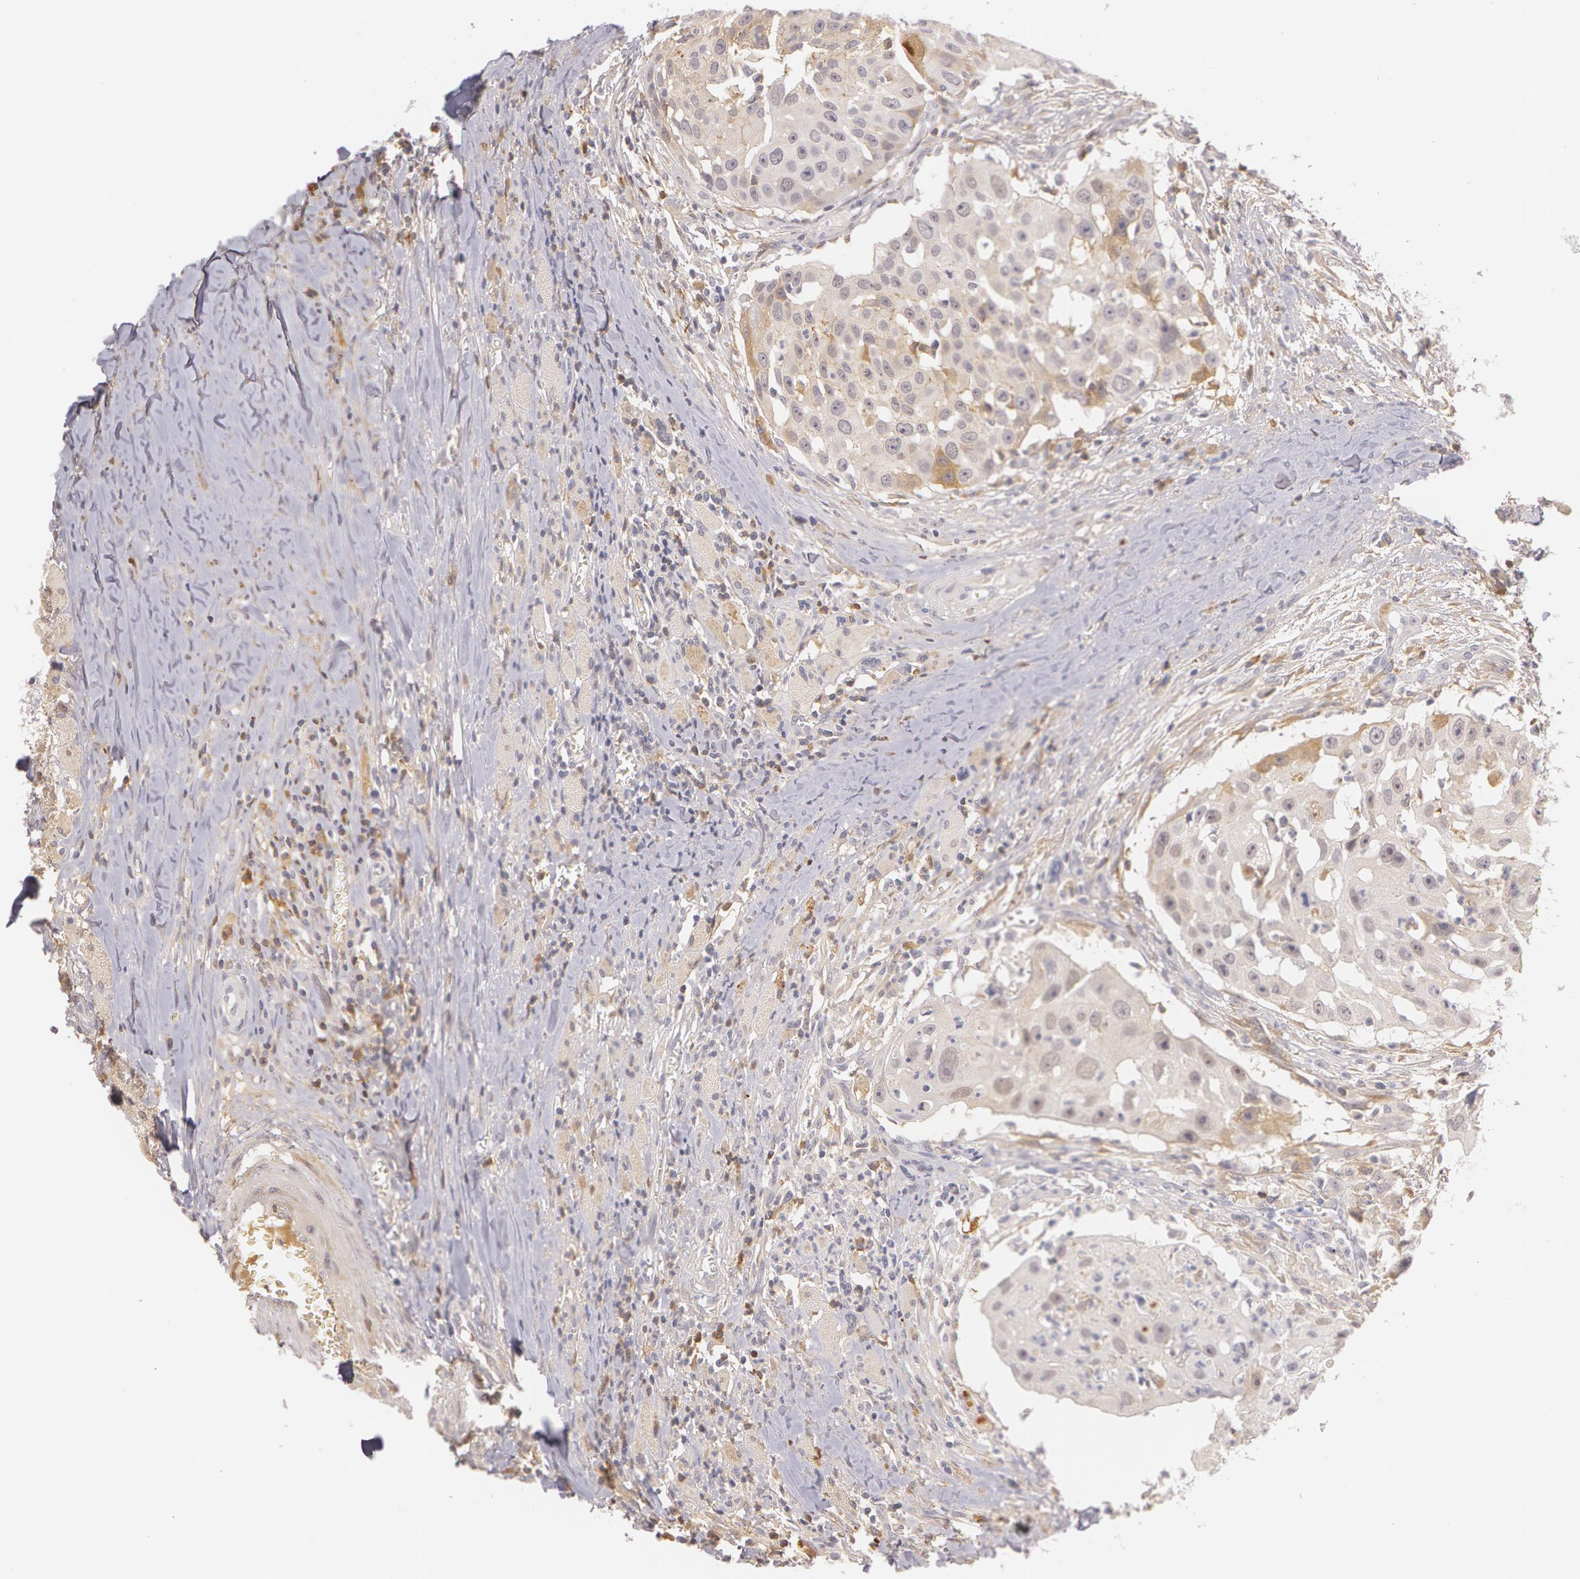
{"staining": {"intensity": "weak", "quantity": "<25%", "location": "cytoplasmic/membranous"}, "tissue": "head and neck cancer", "cell_type": "Tumor cells", "image_type": "cancer", "snomed": [{"axis": "morphology", "description": "Squamous cell carcinoma, NOS"}, {"axis": "topography", "description": "Head-Neck"}], "caption": "This histopathology image is of head and neck cancer (squamous cell carcinoma) stained with IHC to label a protein in brown with the nuclei are counter-stained blue. There is no positivity in tumor cells. (Stains: DAB immunohistochemistry (IHC) with hematoxylin counter stain, Microscopy: brightfield microscopy at high magnification).", "gene": "LBP", "patient": {"sex": "male", "age": 64}}